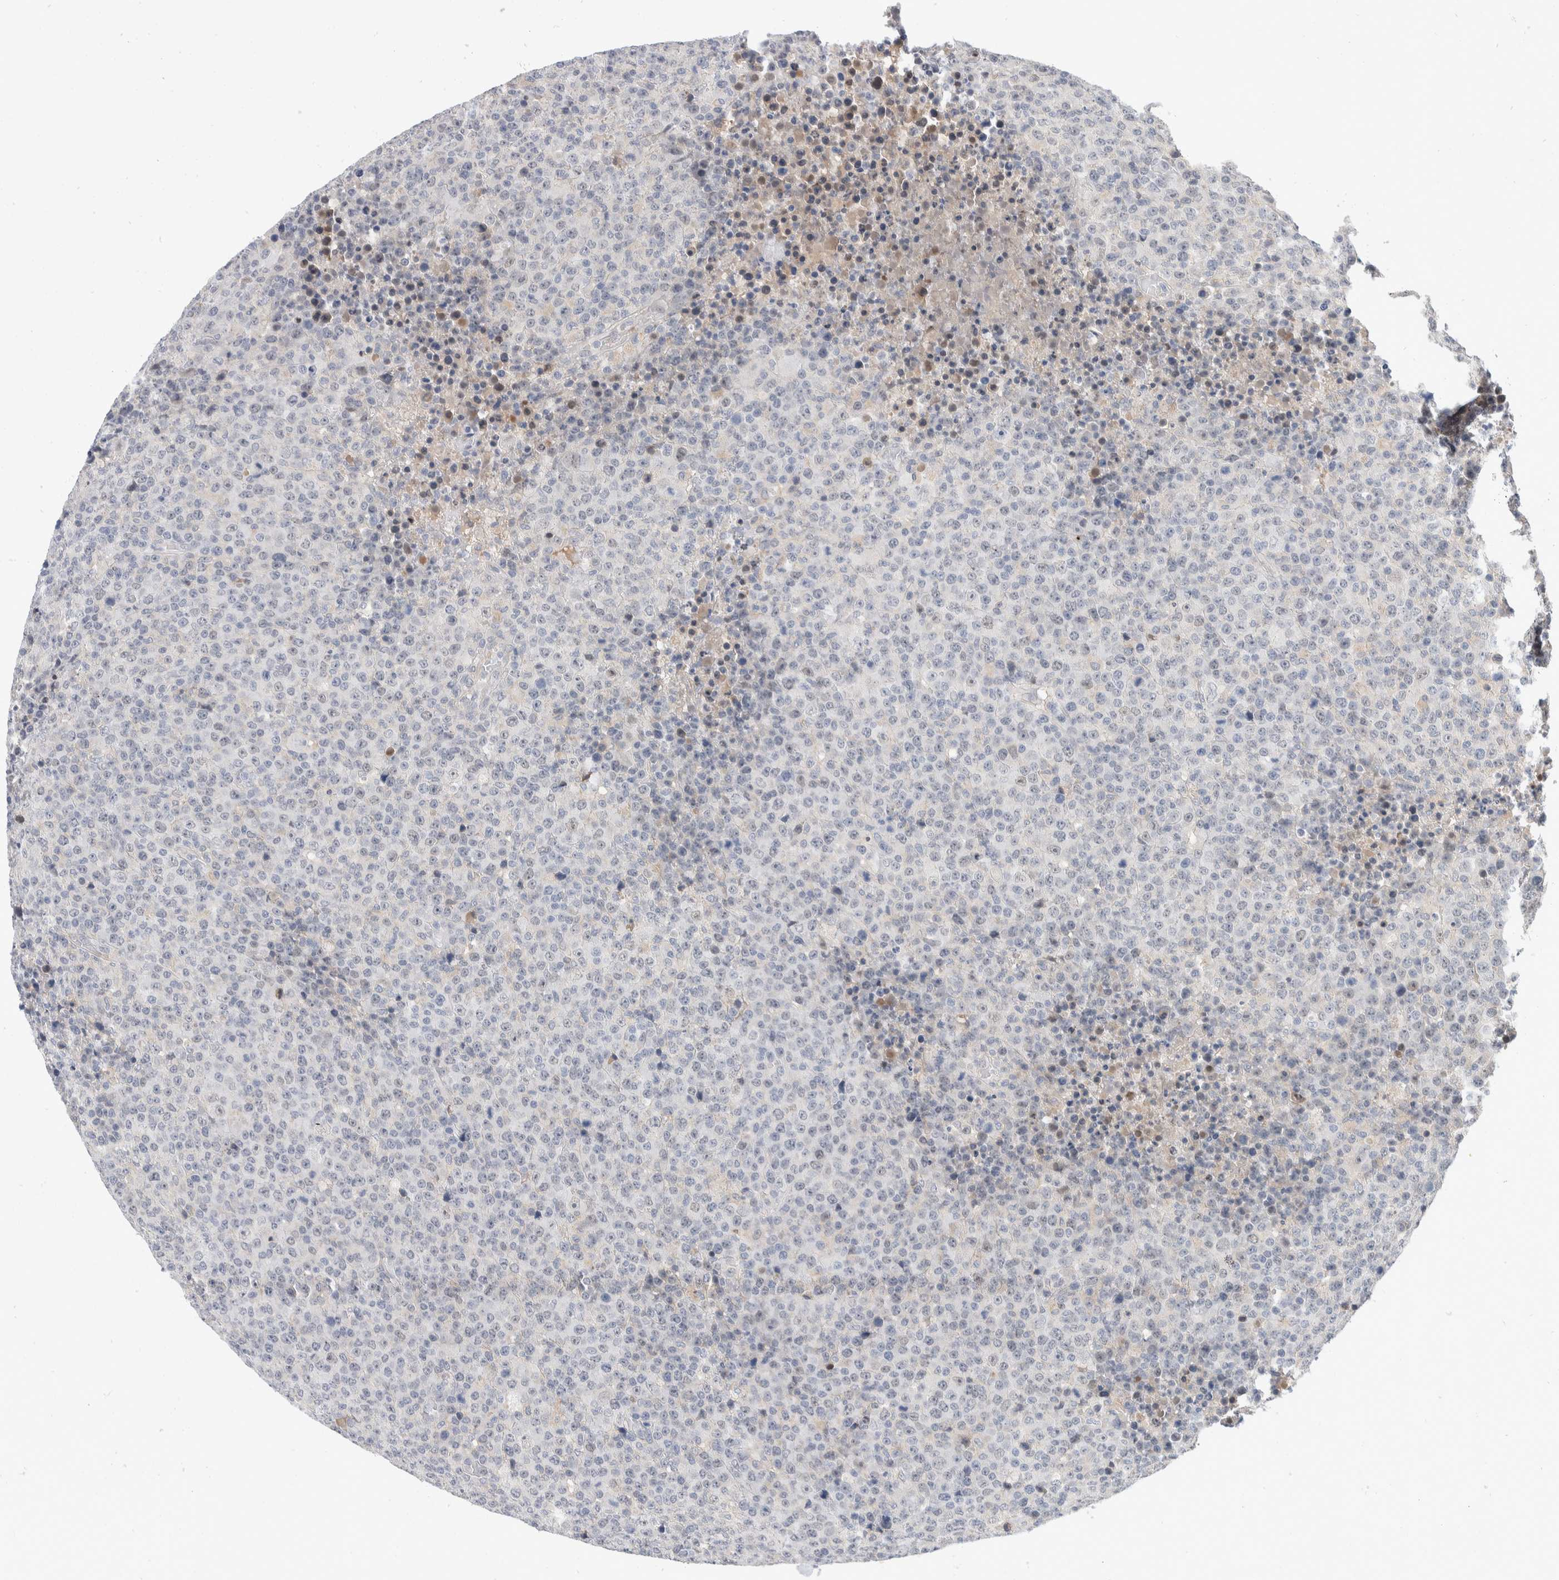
{"staining": {"intensity": "negative", "quantity": "none", "location": "none"}, "tissue": "lymphoma", "cell_type": "Tumor cells", "image_type": "cancer", "snomed": [{"axis": "morphology", "description": "Malignant lymphoma, non-Hodgkin's type, High grade"}, {"axis": "topography", "description": "Lymph node"}], "caption": "DAB (3,3'-diaminobenzidine) immunohistochemical staining of human lymphoma shows no significant positivity in tumor cells.", "gene": "CATSPERD", "patient": {"sex": "male", "age": 13}}